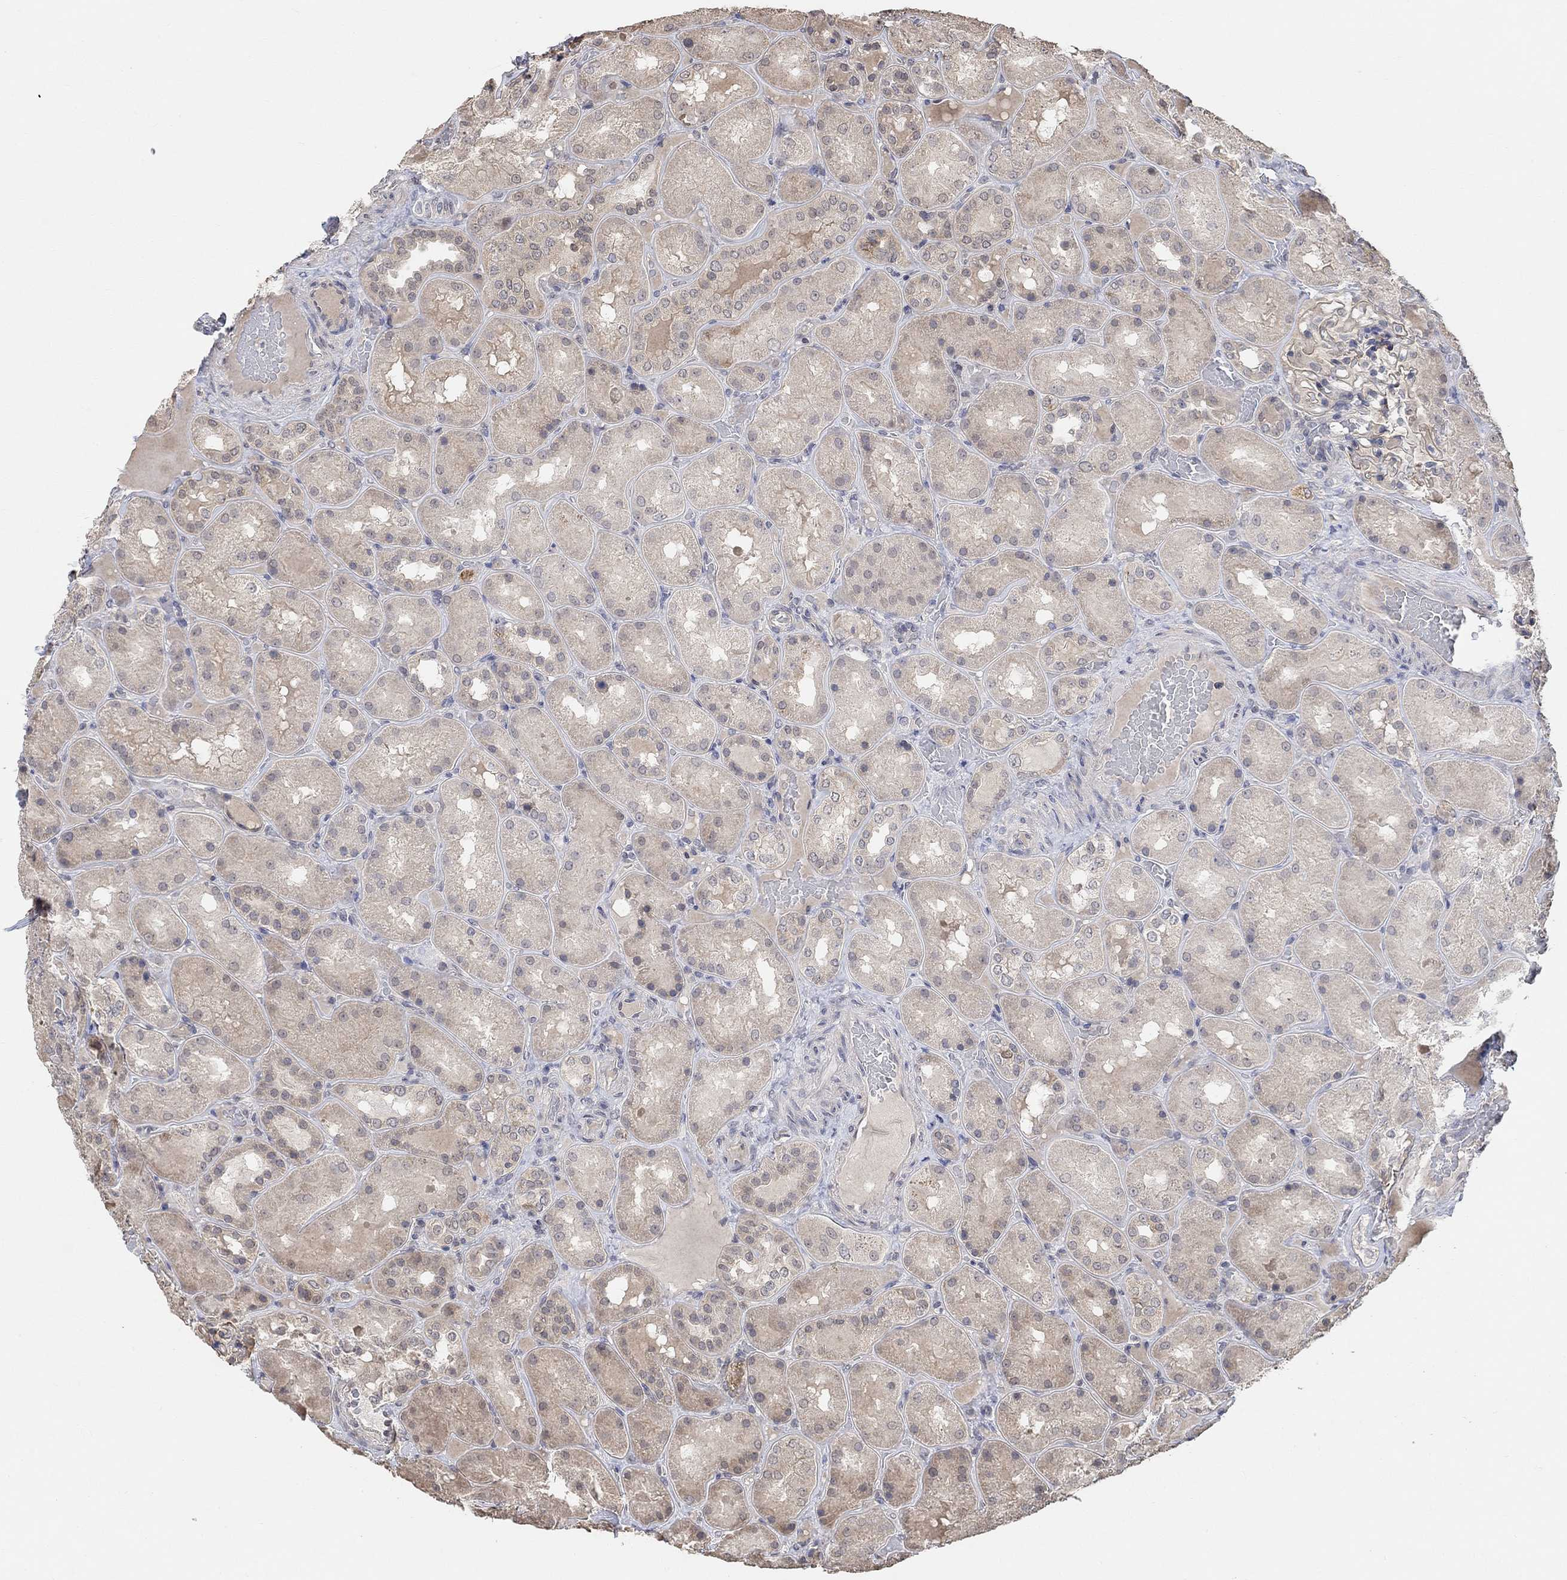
{"staining": {"intensity": "moderate", "quantity": "<25%", "location": "cytoplasmic/membranous"}, "tissue": "kidney", "cell_type": "Cells in glomeruli", "image_type": "normal", "snomed": [{"axis": "morphology", "description": "Normal tissue, NOS"}, {"axis": "topography", "description": "Kidney"}], "caption": "This is an image of IHC staining of benign kidney, which shows moderate staining in the cytoplasmic/membranous of cells in glomeruli.", "gene": "UNC5B", "patient": {"sex": "male", "age": 73}}